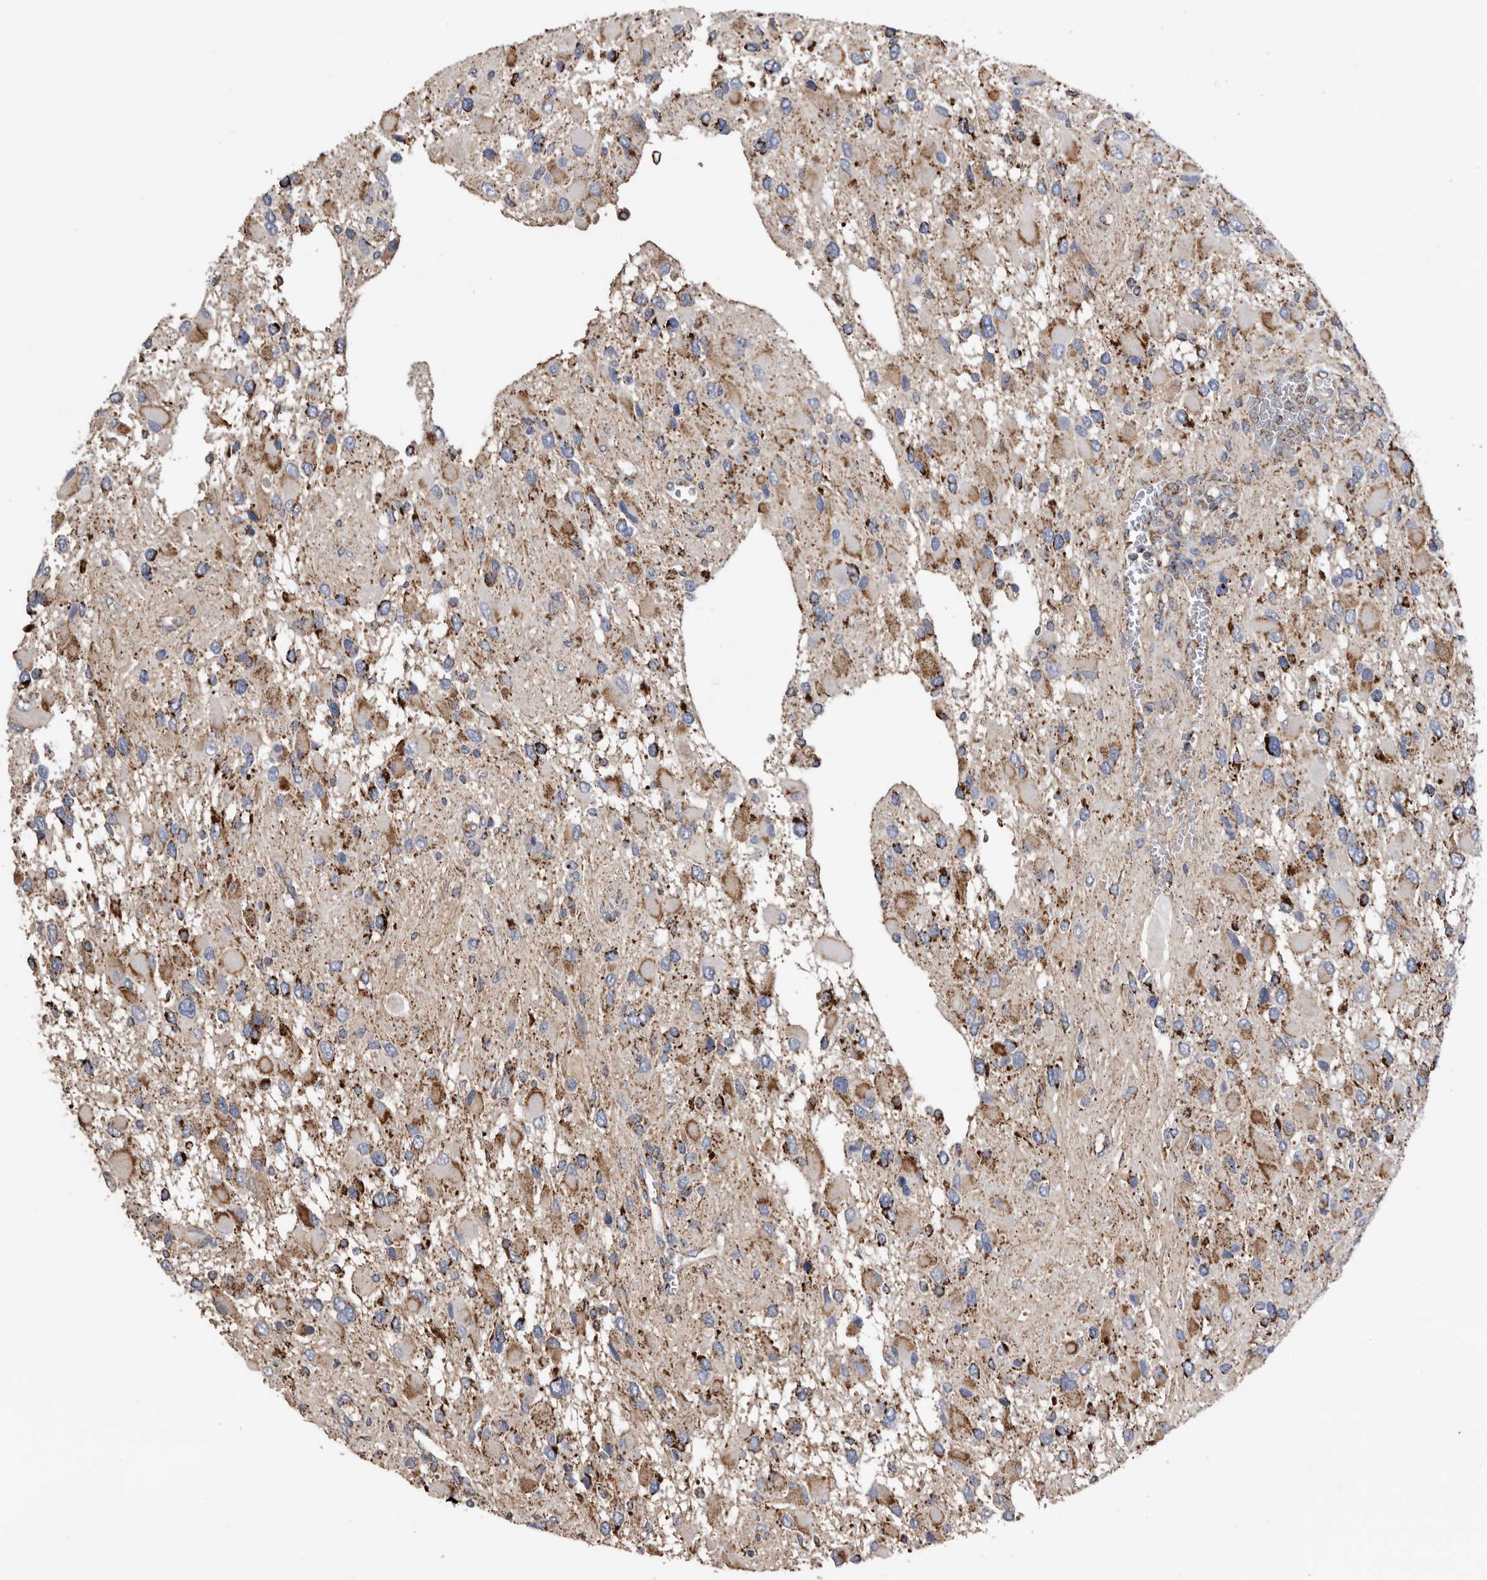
{"staining": {"intensity": "strong", "quantity": "25%-75%", "location": "cytoplasmic/membranous"}, "tissue": "glioma", "cell_type": "Tumor cells", "image_type": "cancer", "snomed": [{"axis": "morphology", "description": "Glioma, malignant, High grade"}, {"axis": "topography", "description": "Brain"}], "caption": "Protein analysis of glioma tissue reveals strong cytoplasmic/membranous expression in approximately 25%-75% of tumor cells. (DAB (3,3'-diaminobenzidine) IHC with brightfield microscopy, high magnification).", "gene": "WFDC1", "patient": {"sex": "male", "age": 53}}